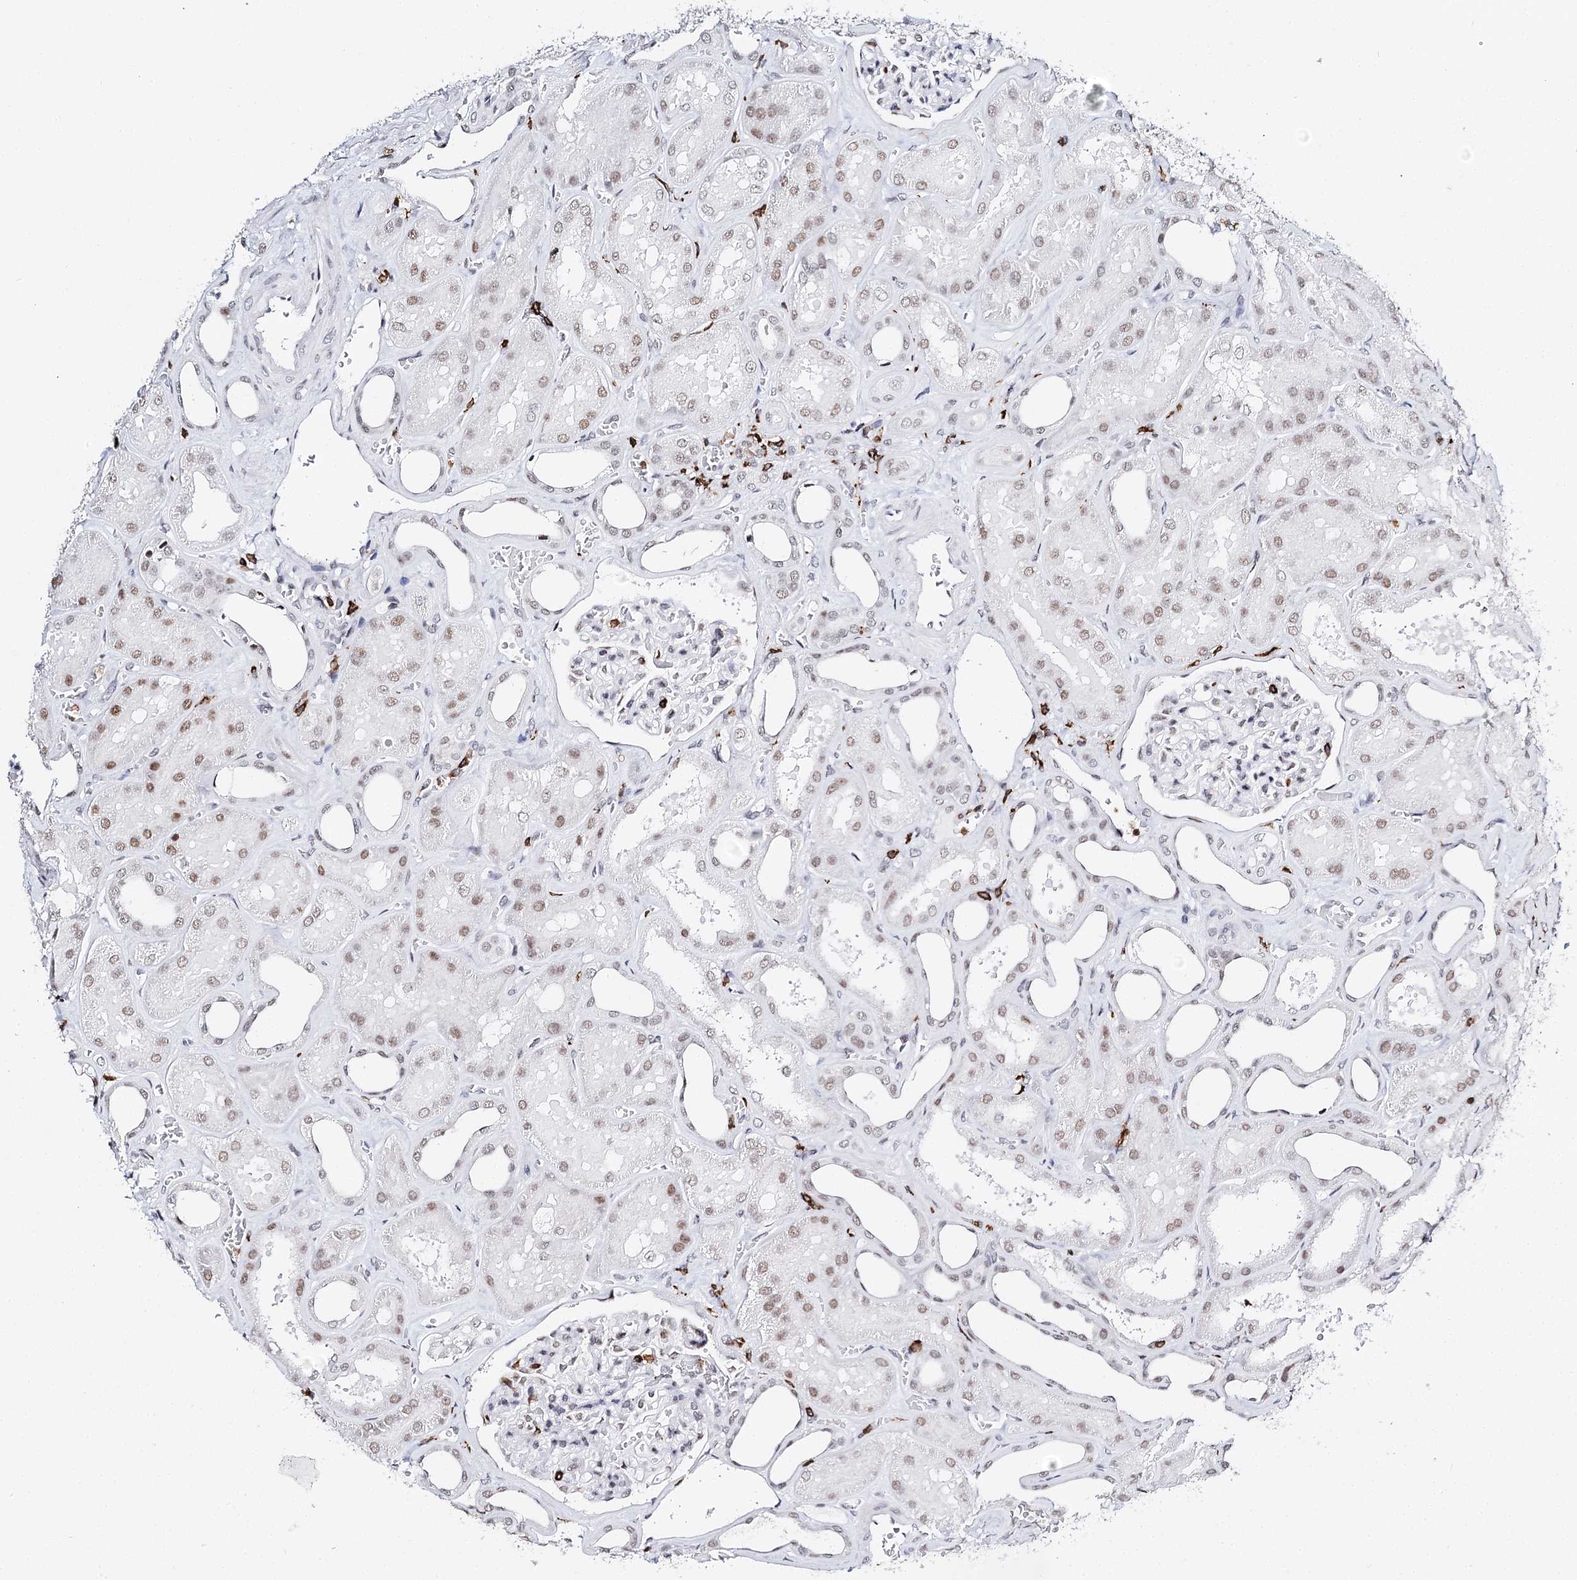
{"staining": {"intensity": "weak", "quantity": "<25%", "location": "nuclear"}, "tissue": "kidney", "cell_type": "Cells in glomeruli", "image_type": "normal", "snomed": [{"axis": "morphology", "description": "Normal tissue, NOS"}, {"axis": "morphology", "description": "Adenocarcinoma, NOS"}, {"axis": "topography", "description": "Kidney"}], "caption": "Cells in glomeruli show no significant protein positivity in unremarkable kidney. (Brightfield microscopy of DAB (3,3'-diaminobenzidine) immunohistochemistry at high magnification).", "gene": "BARD1", "patient": {"sex": "female", "age": 68}}